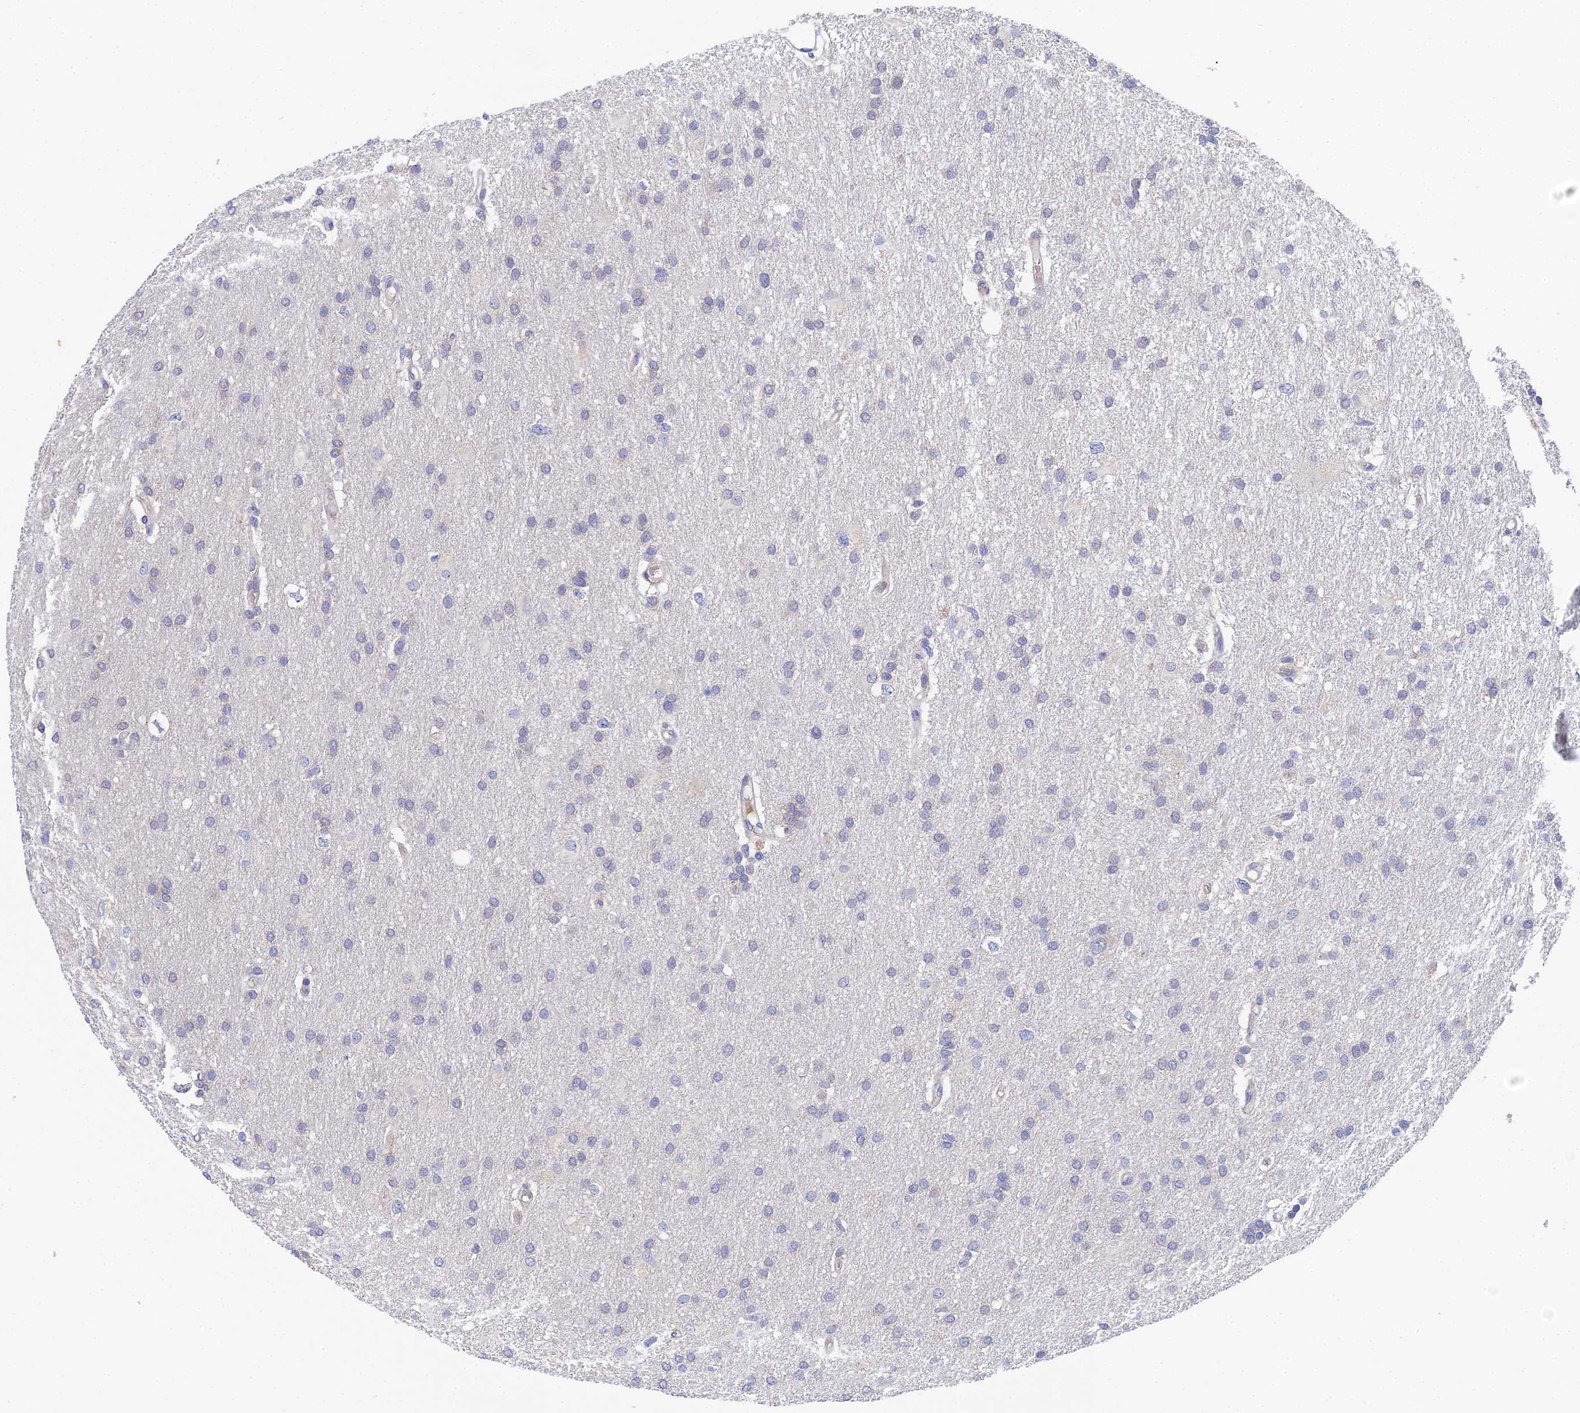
{"staining": {"intensity": "negative", "quantity": "none", "location": "none"}, "tissue": "glioma", "cell_type": "Tumor cells", "image_type": "cancer", "snomed": [{"axis": "morphology", "description": "Glioma, malignant, High grade"}, {"axis": "topography", "description": "Brain"}], "caption": "This is a micrograph of immunohistochemistry staining of malignant glioma (high-grade), which shows no staining in tumor cells.", "gene": "UBE2L3", "patient": {"sex": "male", "age": 77}}